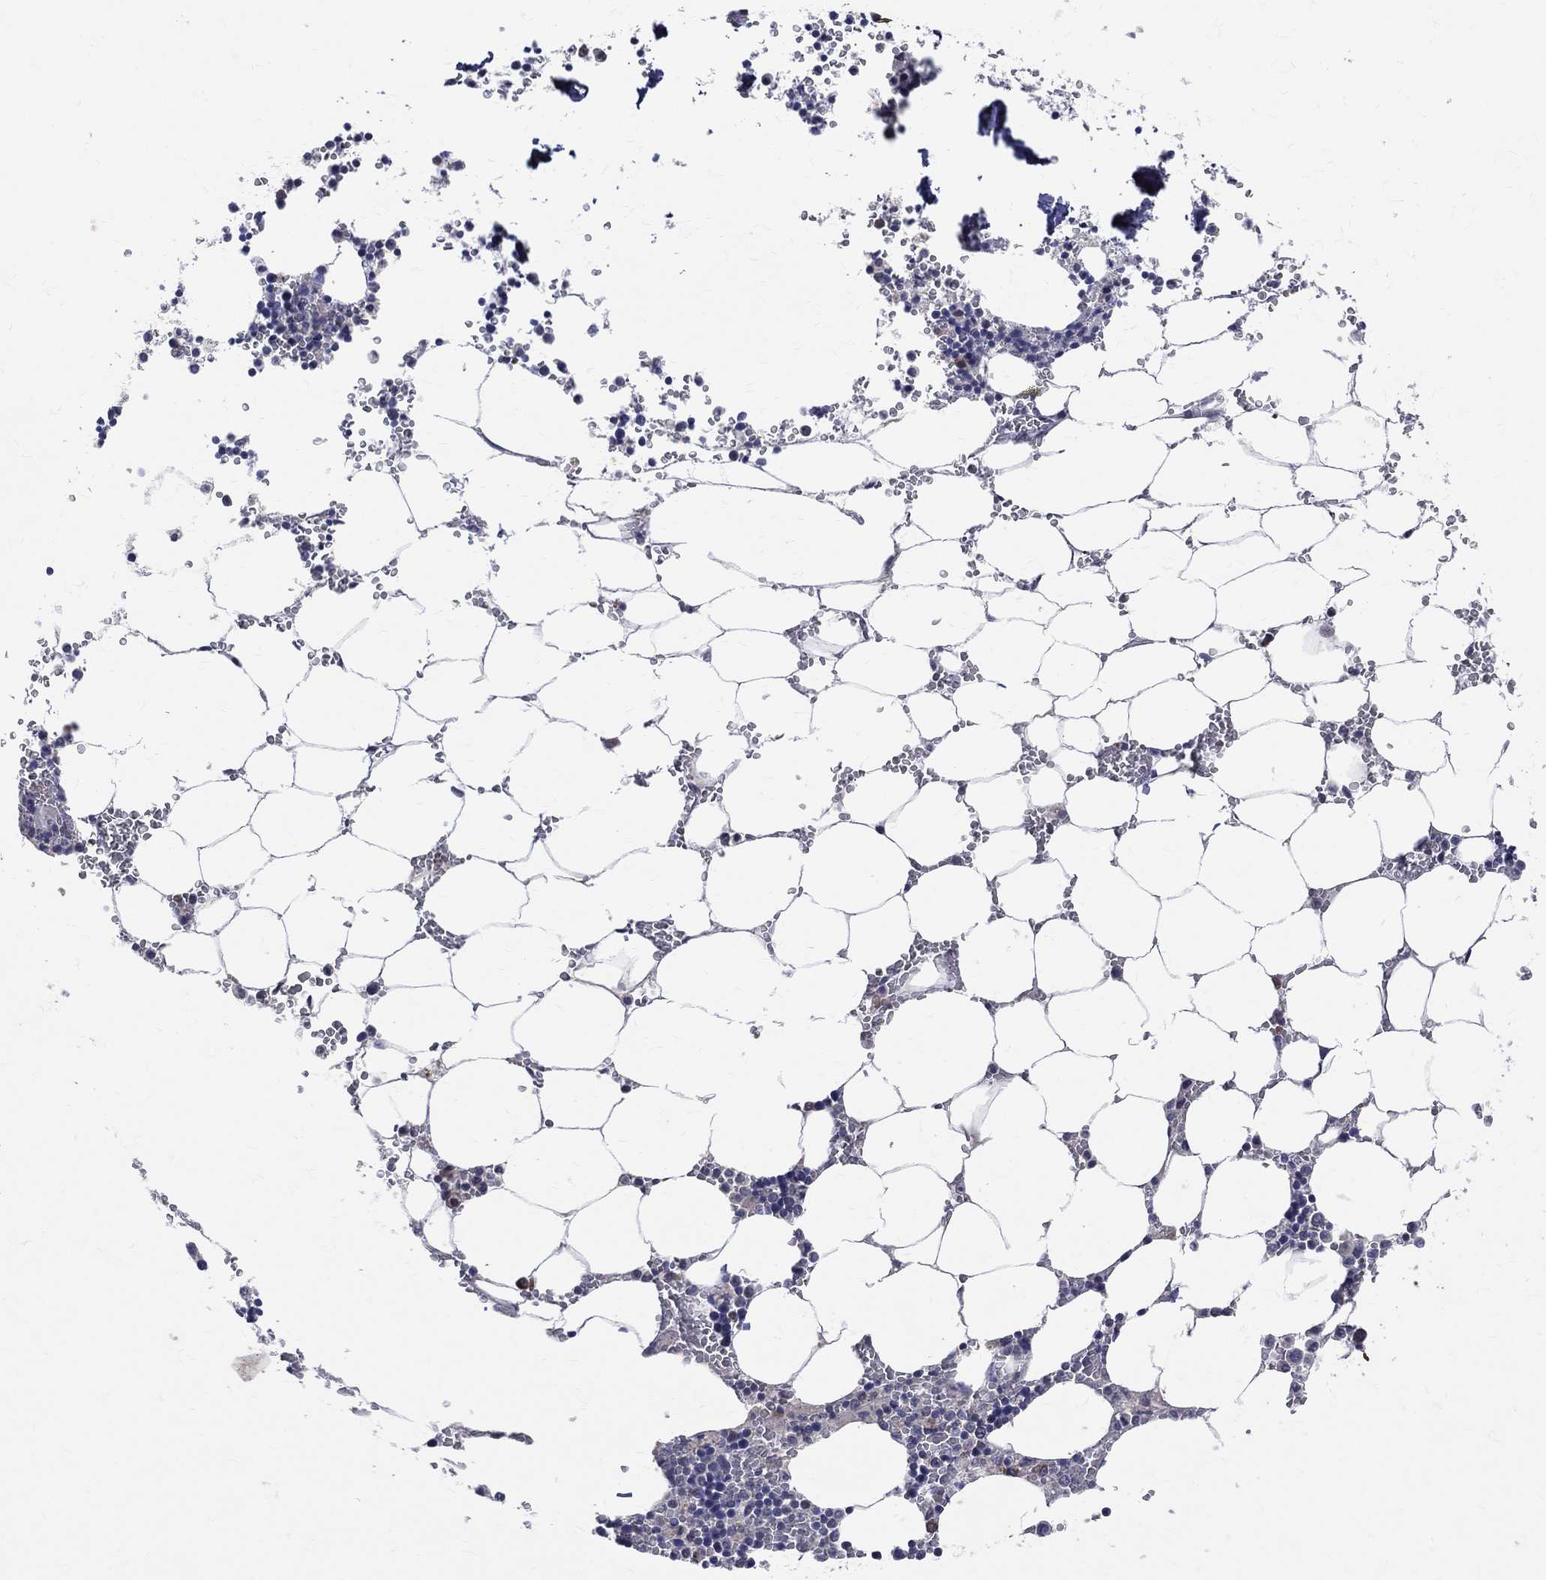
{"staining": {"intensity": "negative", "quantity": "none", "location": "none"}, "tissue": "bone marrow", "cell_type": "Hematopoietic cells", "image_type": "normal", "snomed": [{"axis": "morphology", "description": "Normal tissue, NOS"}, {"axis": "topography", "description": "Bone marrow"}], "caption": "There is no significant expression in hematopoietic cells of bone marrow. The staining was performed using DAB (3,3'-diaminobenzidine) to visualize the protein expression in brown, while the nuclei were stained in blue with hematoxylin (Magnification: 20x).", "gene": "DLG4", "patient": {"sex": "female", "age": 64}}